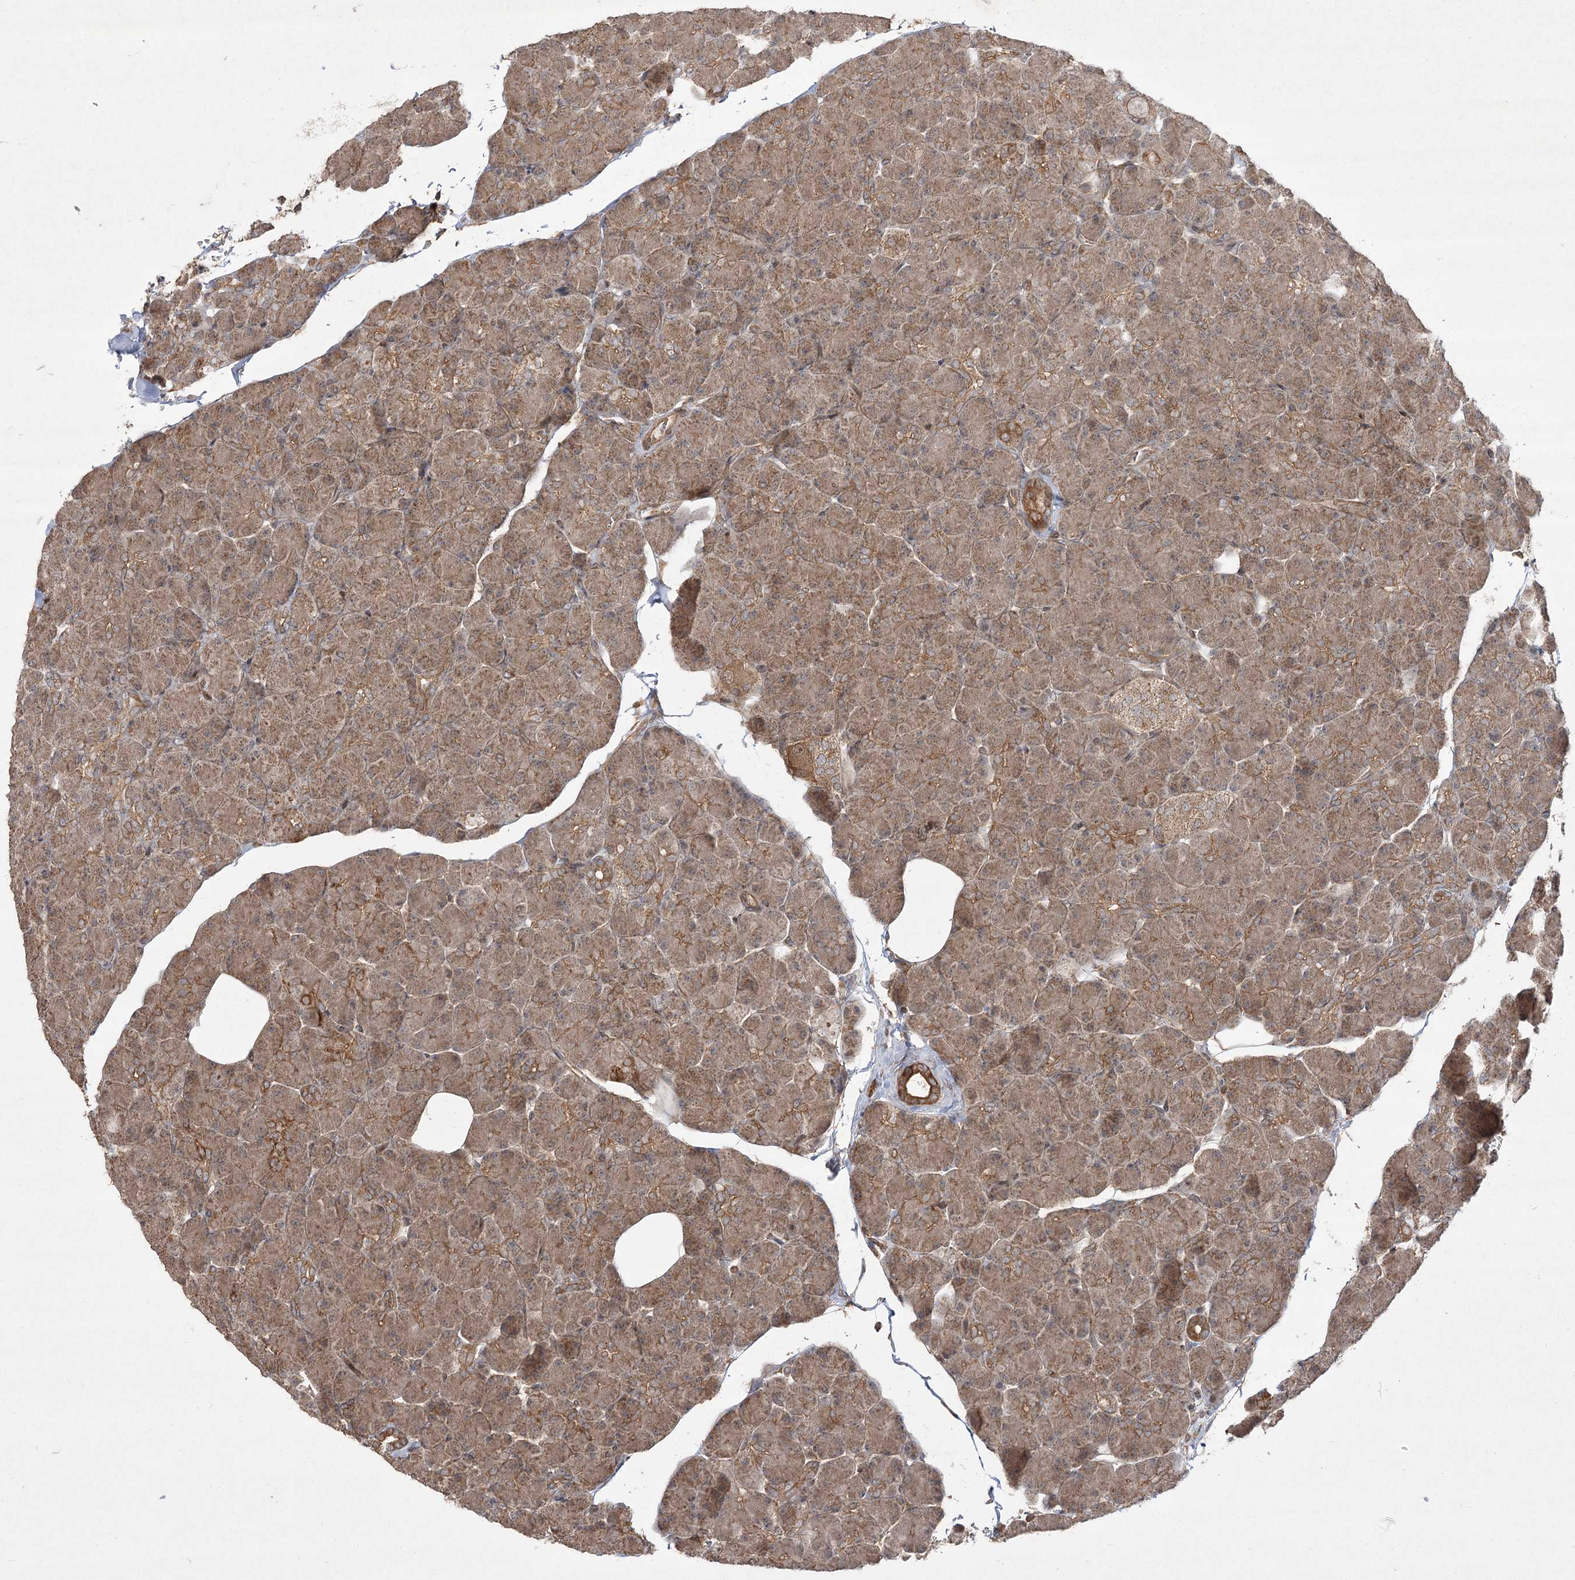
{"staining": {"intensity": "strong", "quantity": ">75%", "location": "cytoplasmic/membranous"}, "tissue": "pancreas", "cell_type": "Exocrine glandular cells", "image_type": "normal", "snomed": [{"axis": "morphology", "description": "Normal tissue, NOS"}, {"axis": "topography", "description": "Pancreas"}], "caption": "Immunohistochemistry micrograph of benign pancreas: pancreas stained using immunohistochemistry reveals high levels of strong protein expression localized specifically in the cytoplasmic/membranous of exocrine glandular cells, appearing as a cytoplasmic/membranous brown color.", "gene": "CPLANE1", "patient": {"sex": "female", "age": 43}}